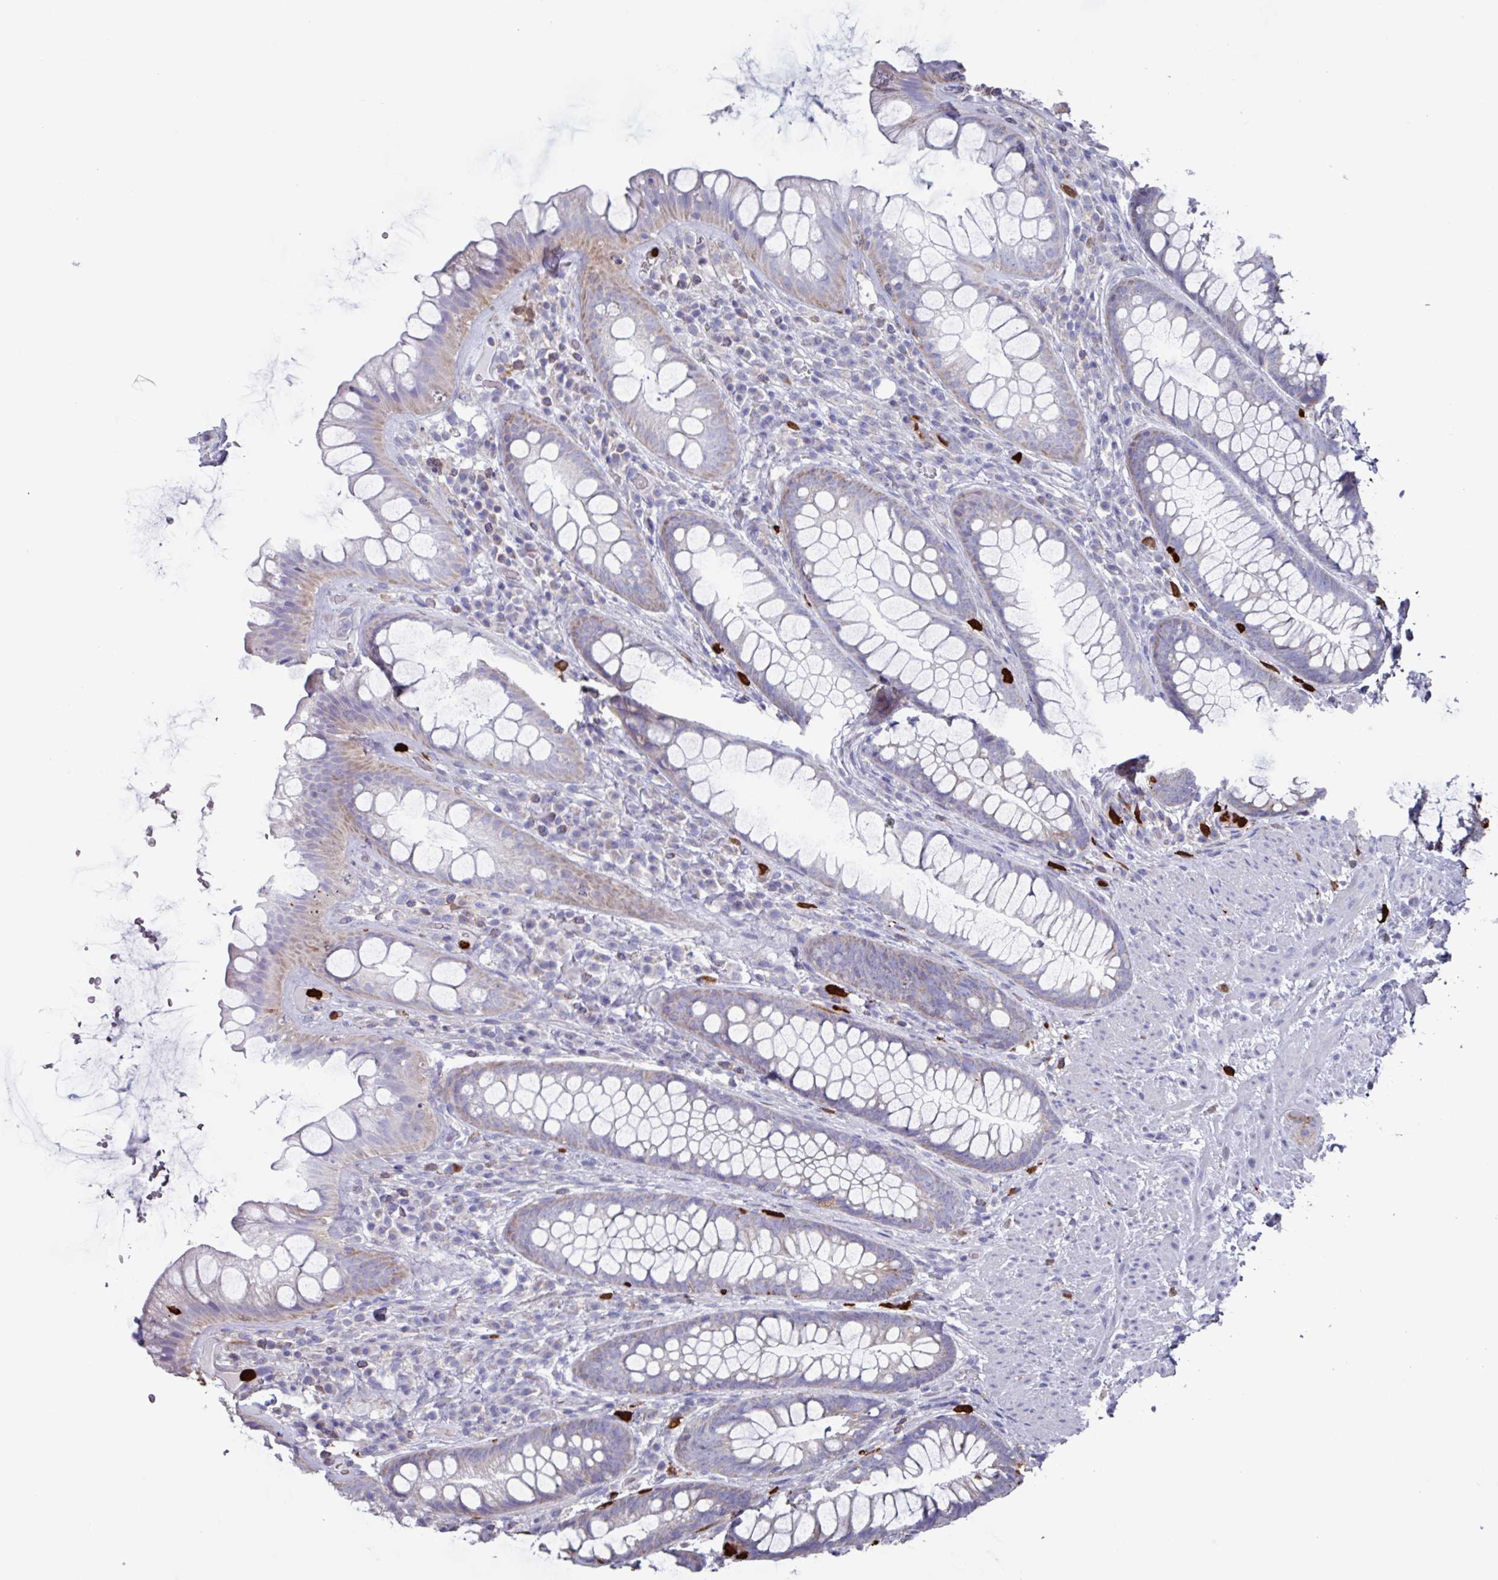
{"staining": {"intensity": "weak", "quantity": "25%-75%", "location": "cytoplasmic/membranous"}, "tissue": "rectum", "cell_type": "Glandular cells", "image_type": "normal", "snomed": [{"axis": "morphology", "description": "Normal tissue, NOS"}, {"axis": "topography", "description": "Rectum"}], "caption": "This photomicrograph demonstrates immunohistochemistry staining of unremarkable human rectum, with low weak cytoplasmic/membranous positivity in approximately 25%-75% of glandular cells.", "gene": "UQCC2", "patient": {"sex": "male", "age": 74}}